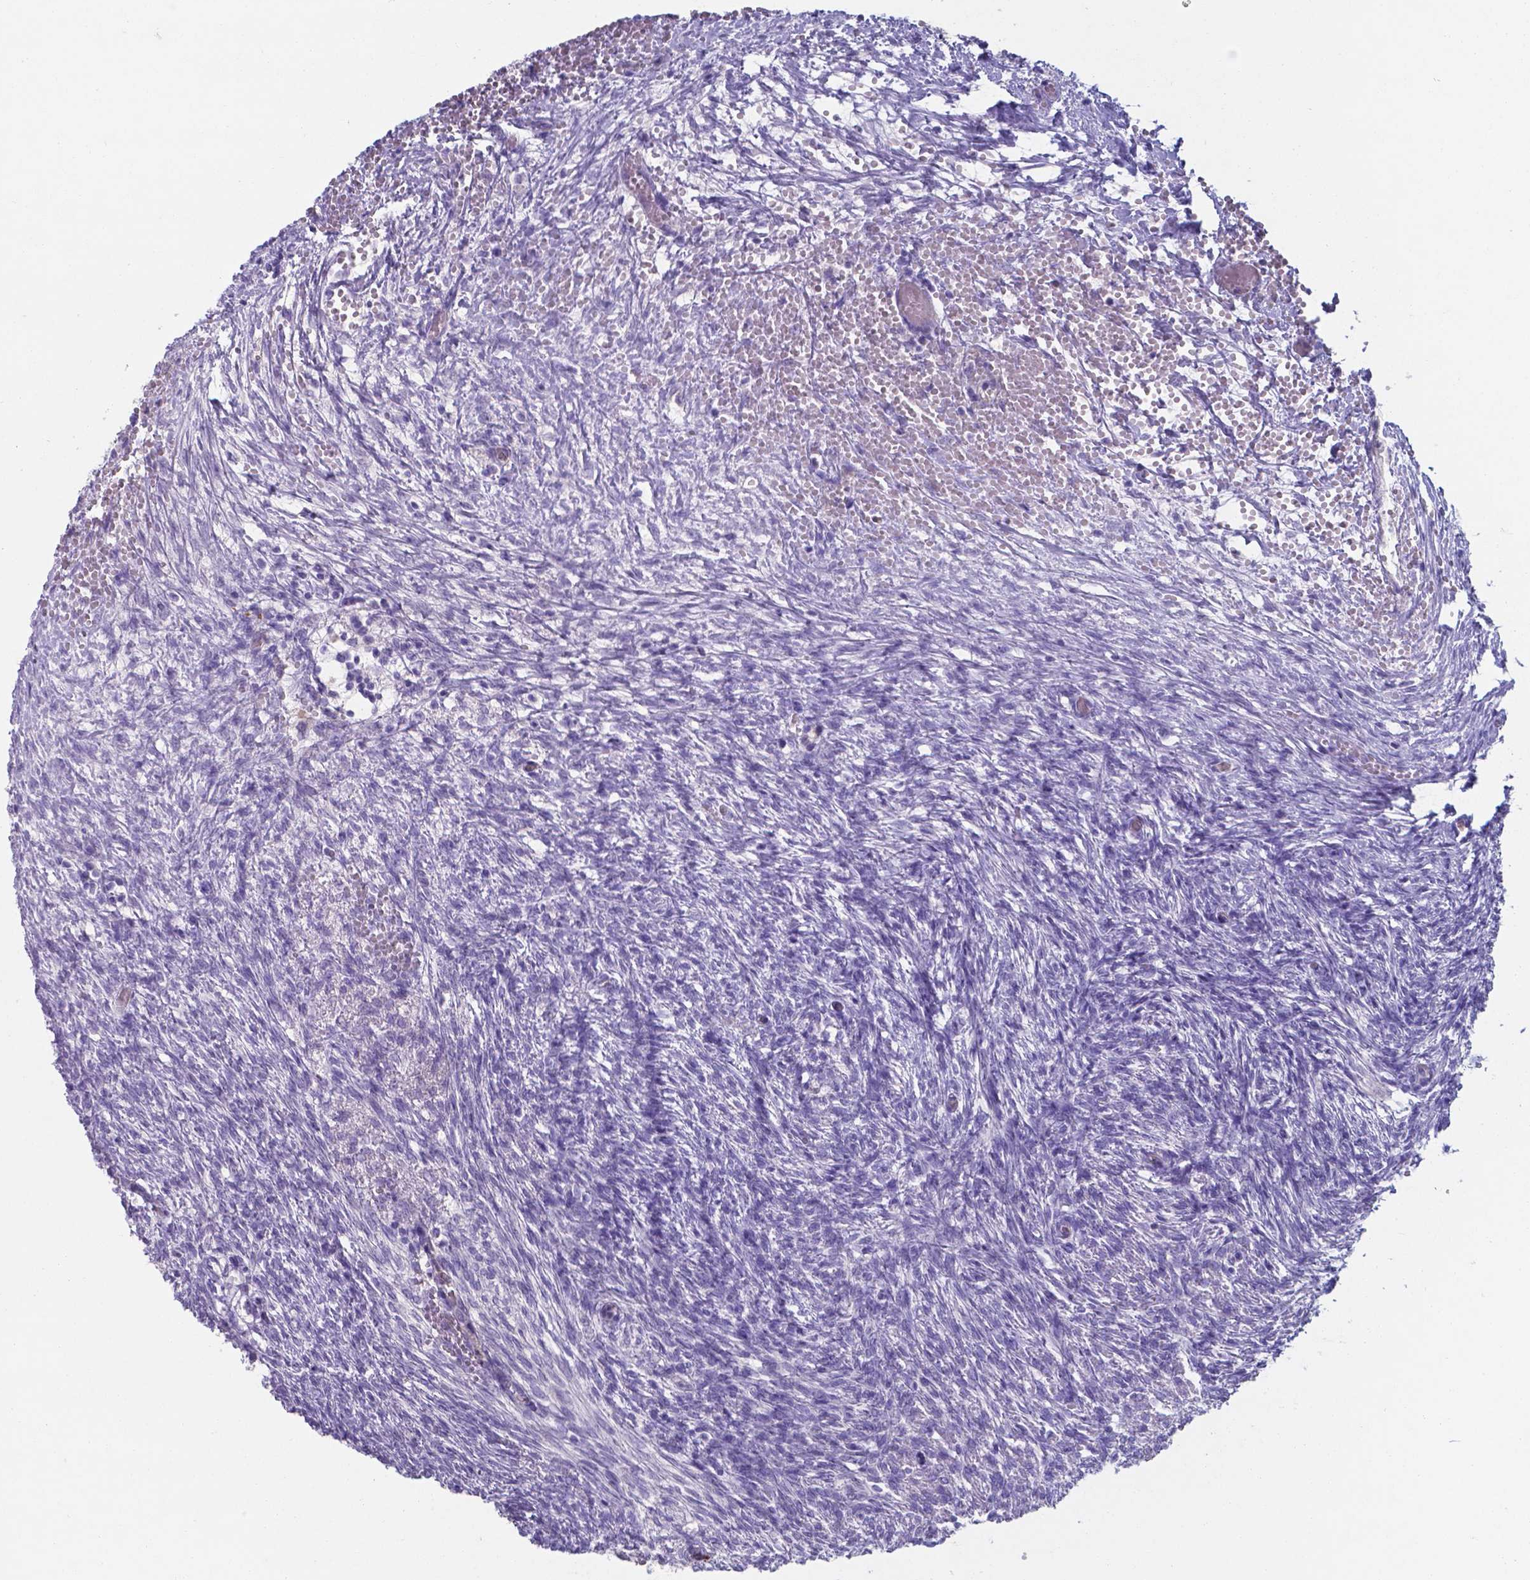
{"staining": {"intensity": "negative", "quantity": "none", "location": "none"}, "tissue": "ovary", "cell_type": "Ovarian stroma cells", "image_type": "normal", "snomed": [{"axis": "morphology", "description": "Normal tissue, NOS"}, {"axis": "topography", "description": "Ovary"}], "caption": "Protein analysis of benign ovary displays no significant staining in ovarian stroma cells.", "gene": "UBE2J1", "patient": {"sex": "female", "age": 46}}